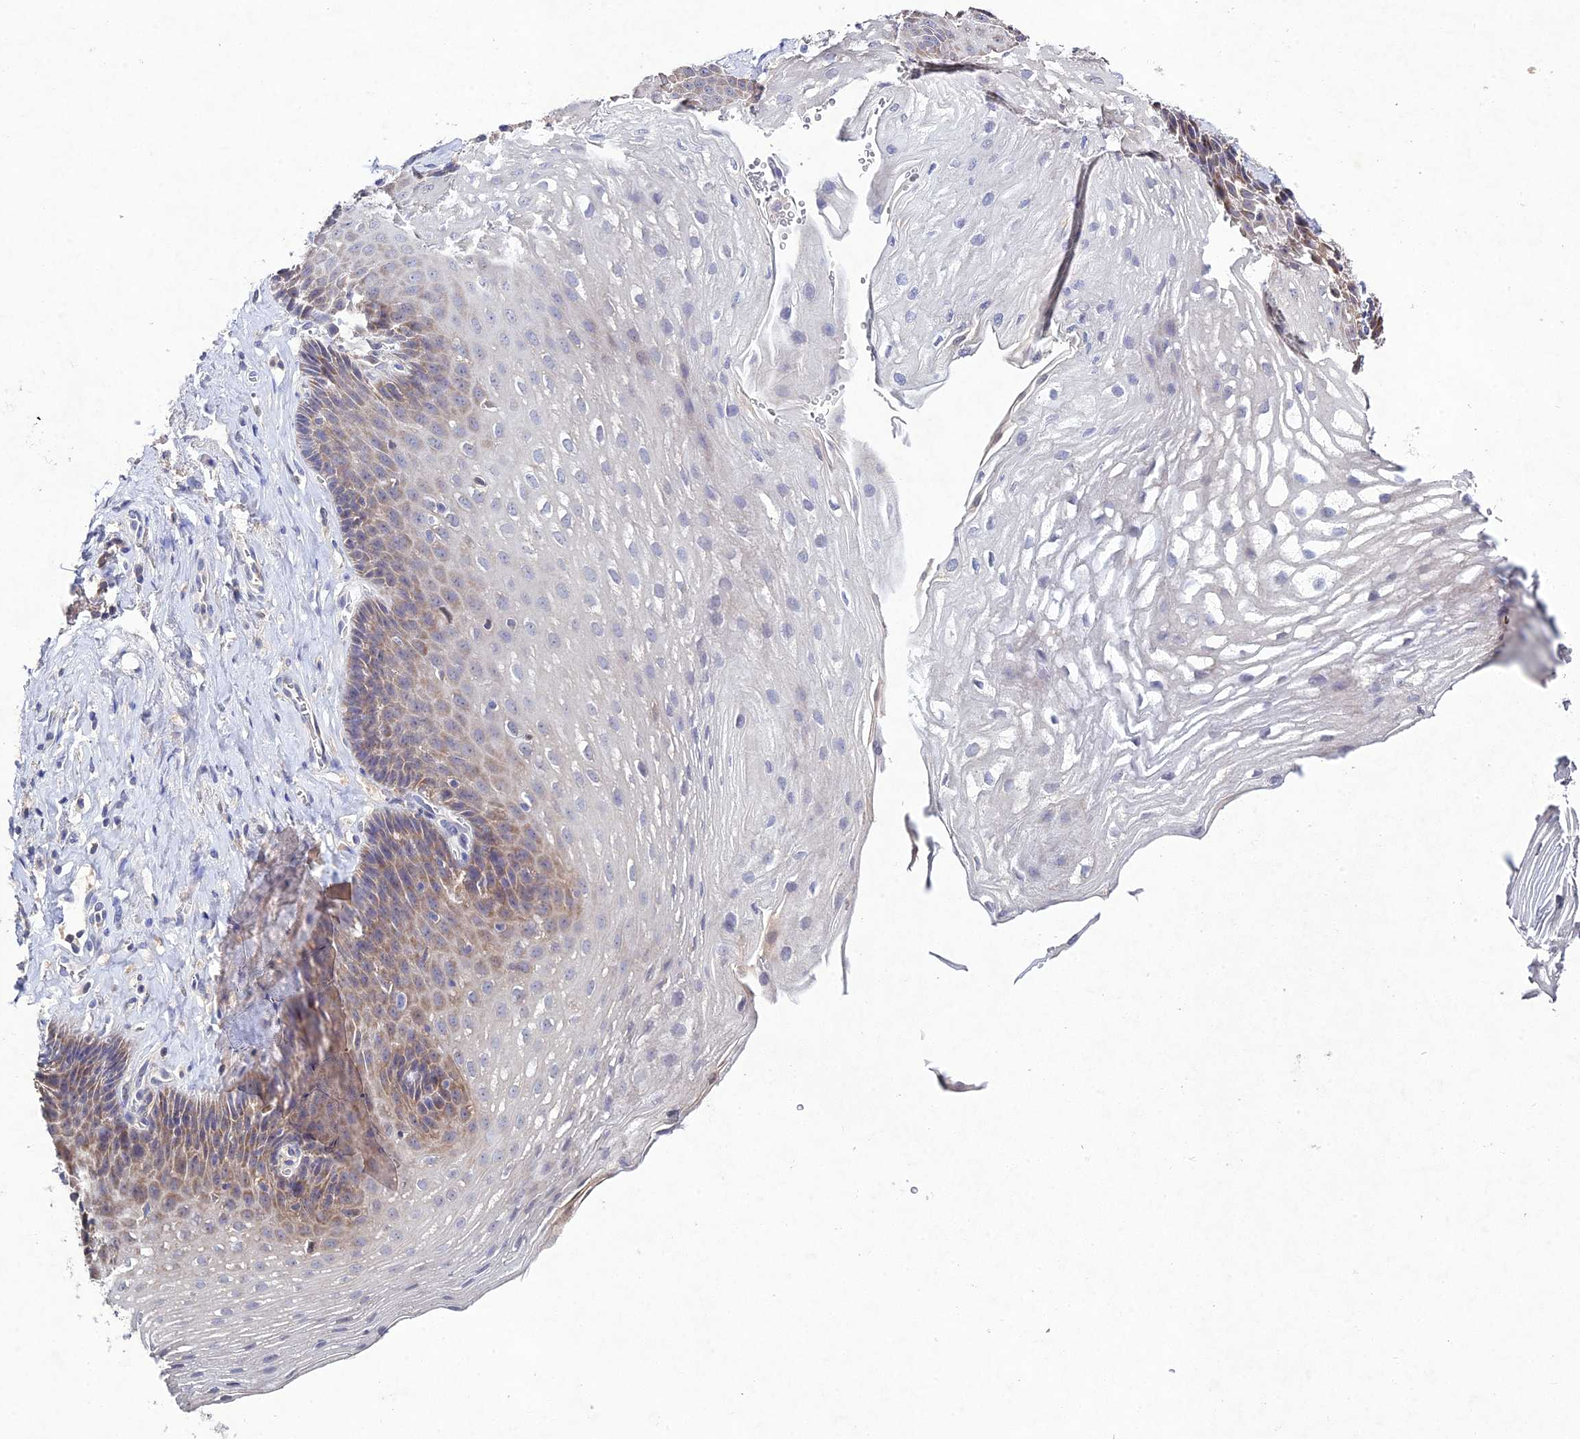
{"staining": {"intensity": "weak", "quantity": "25%-75%", "location": "cytoplasmic/membranous"}, "tissue": "esophagus", "cell_type": "Squamous epithelial cells", "image_type": "normal", "snomed": [{"axis": "morphology", "description": "Normal tissue, NOS"}, {"axis": "topography", "description": "Esophagus"}], "caption": "Brown immunohistochemical staining in unremarkable human esophagus displays weak cytoplasmic/membranous positivity in about 25%-75% of squamous epithelial cells.", "gene": "CHST5", "patient": {"sex": "female", "age": 66}}